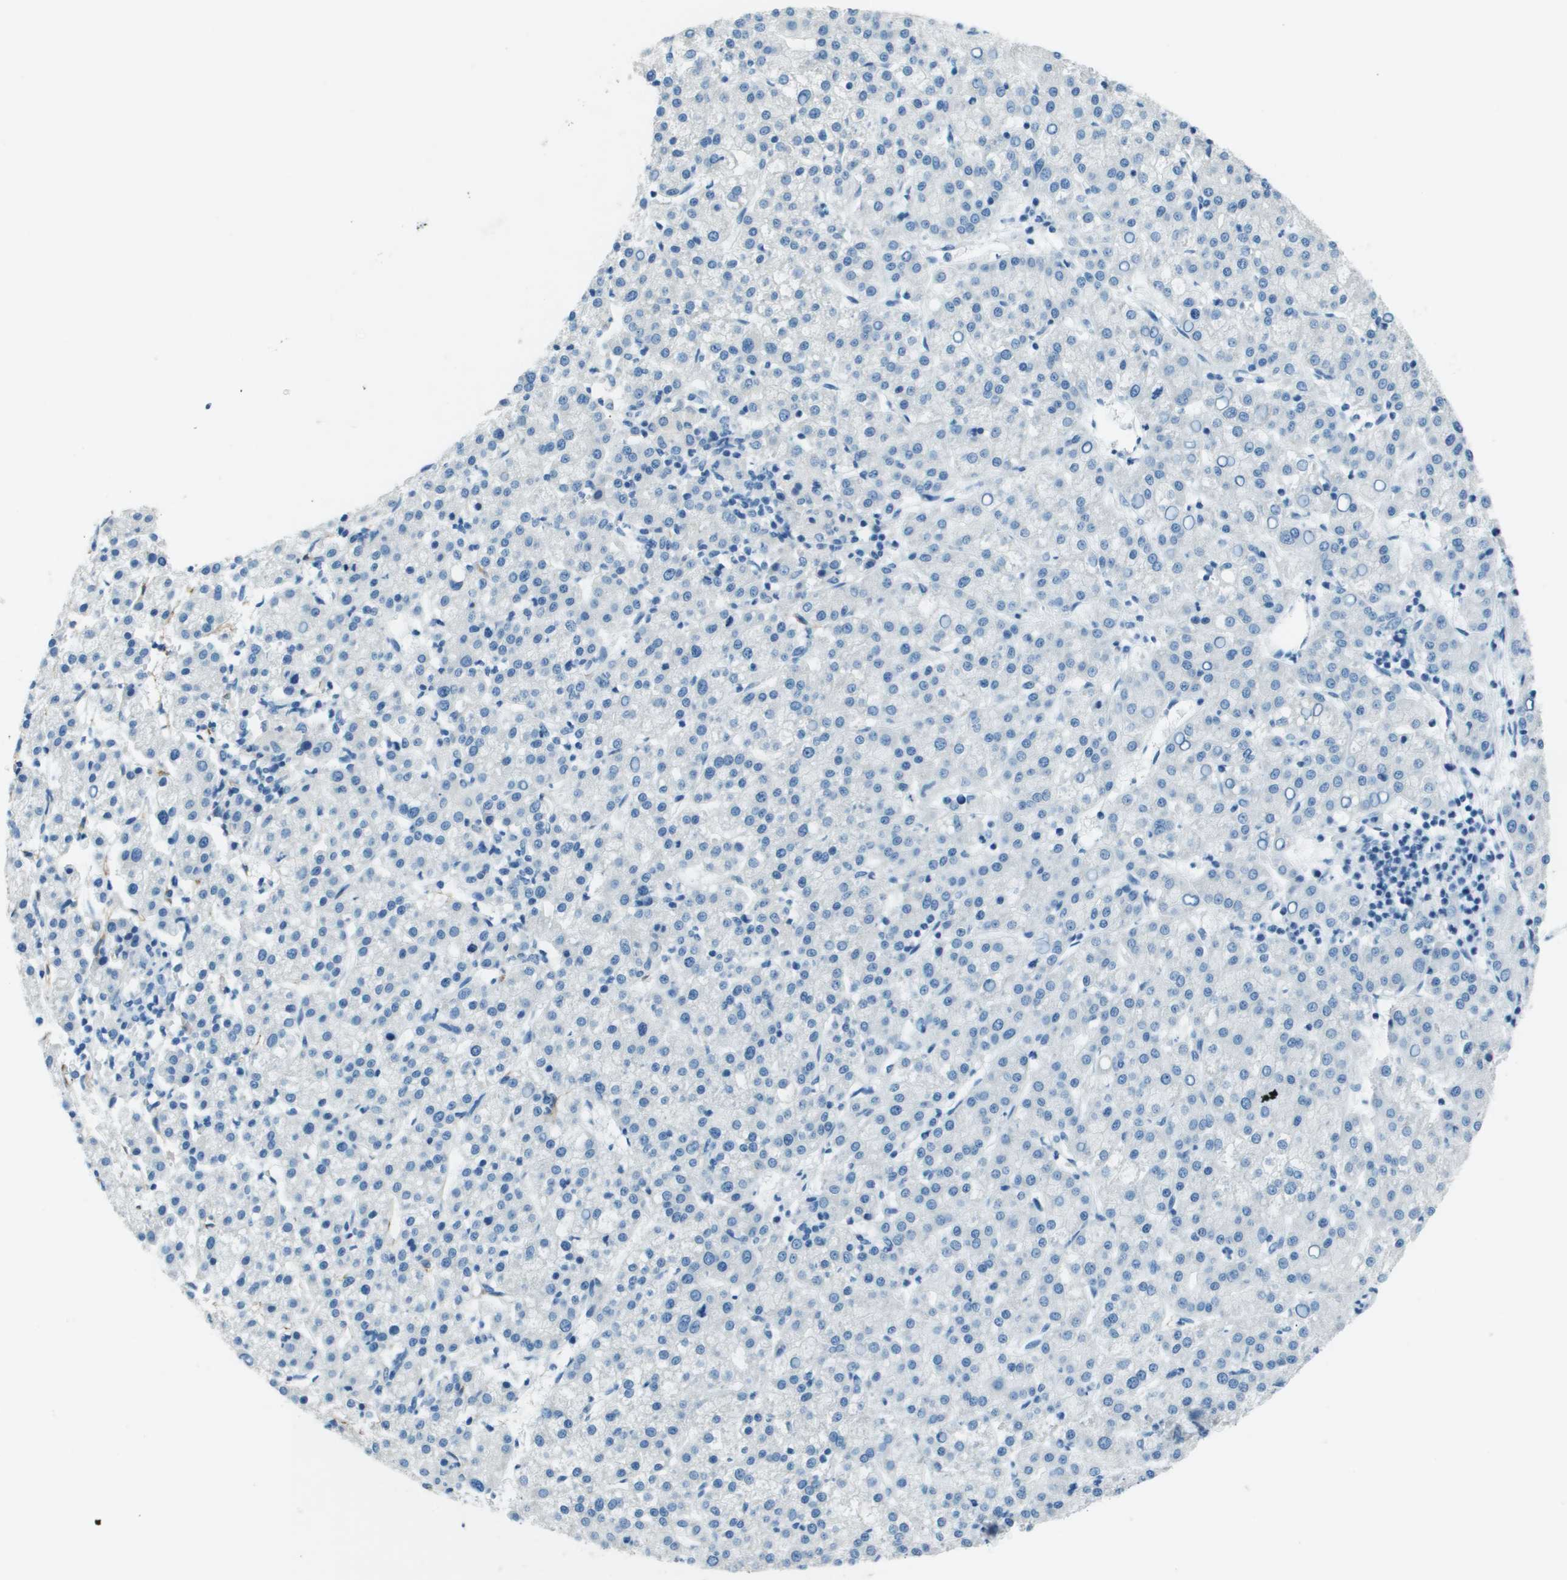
{"staining": {"intensity": "negative", "quantity": "none", "location": "none"}, "tissue": "liver cancer", "cell_type": "Tumor cells", "image_type": "cancer", "snomed": [{"axis": "morphology", "description": "Carcinoma, Hepatocellular, NOS"}, {"axis": "topography", "description": "Liver"}], "caption": "The immunohistochemistry (IHC) micrograph has no significant expression in tumor cells of liver cancer (hepatocellular carcinoma) tissue.", "gene": "SLC16A10", "patient": {"sex": "female", "age": 58}}